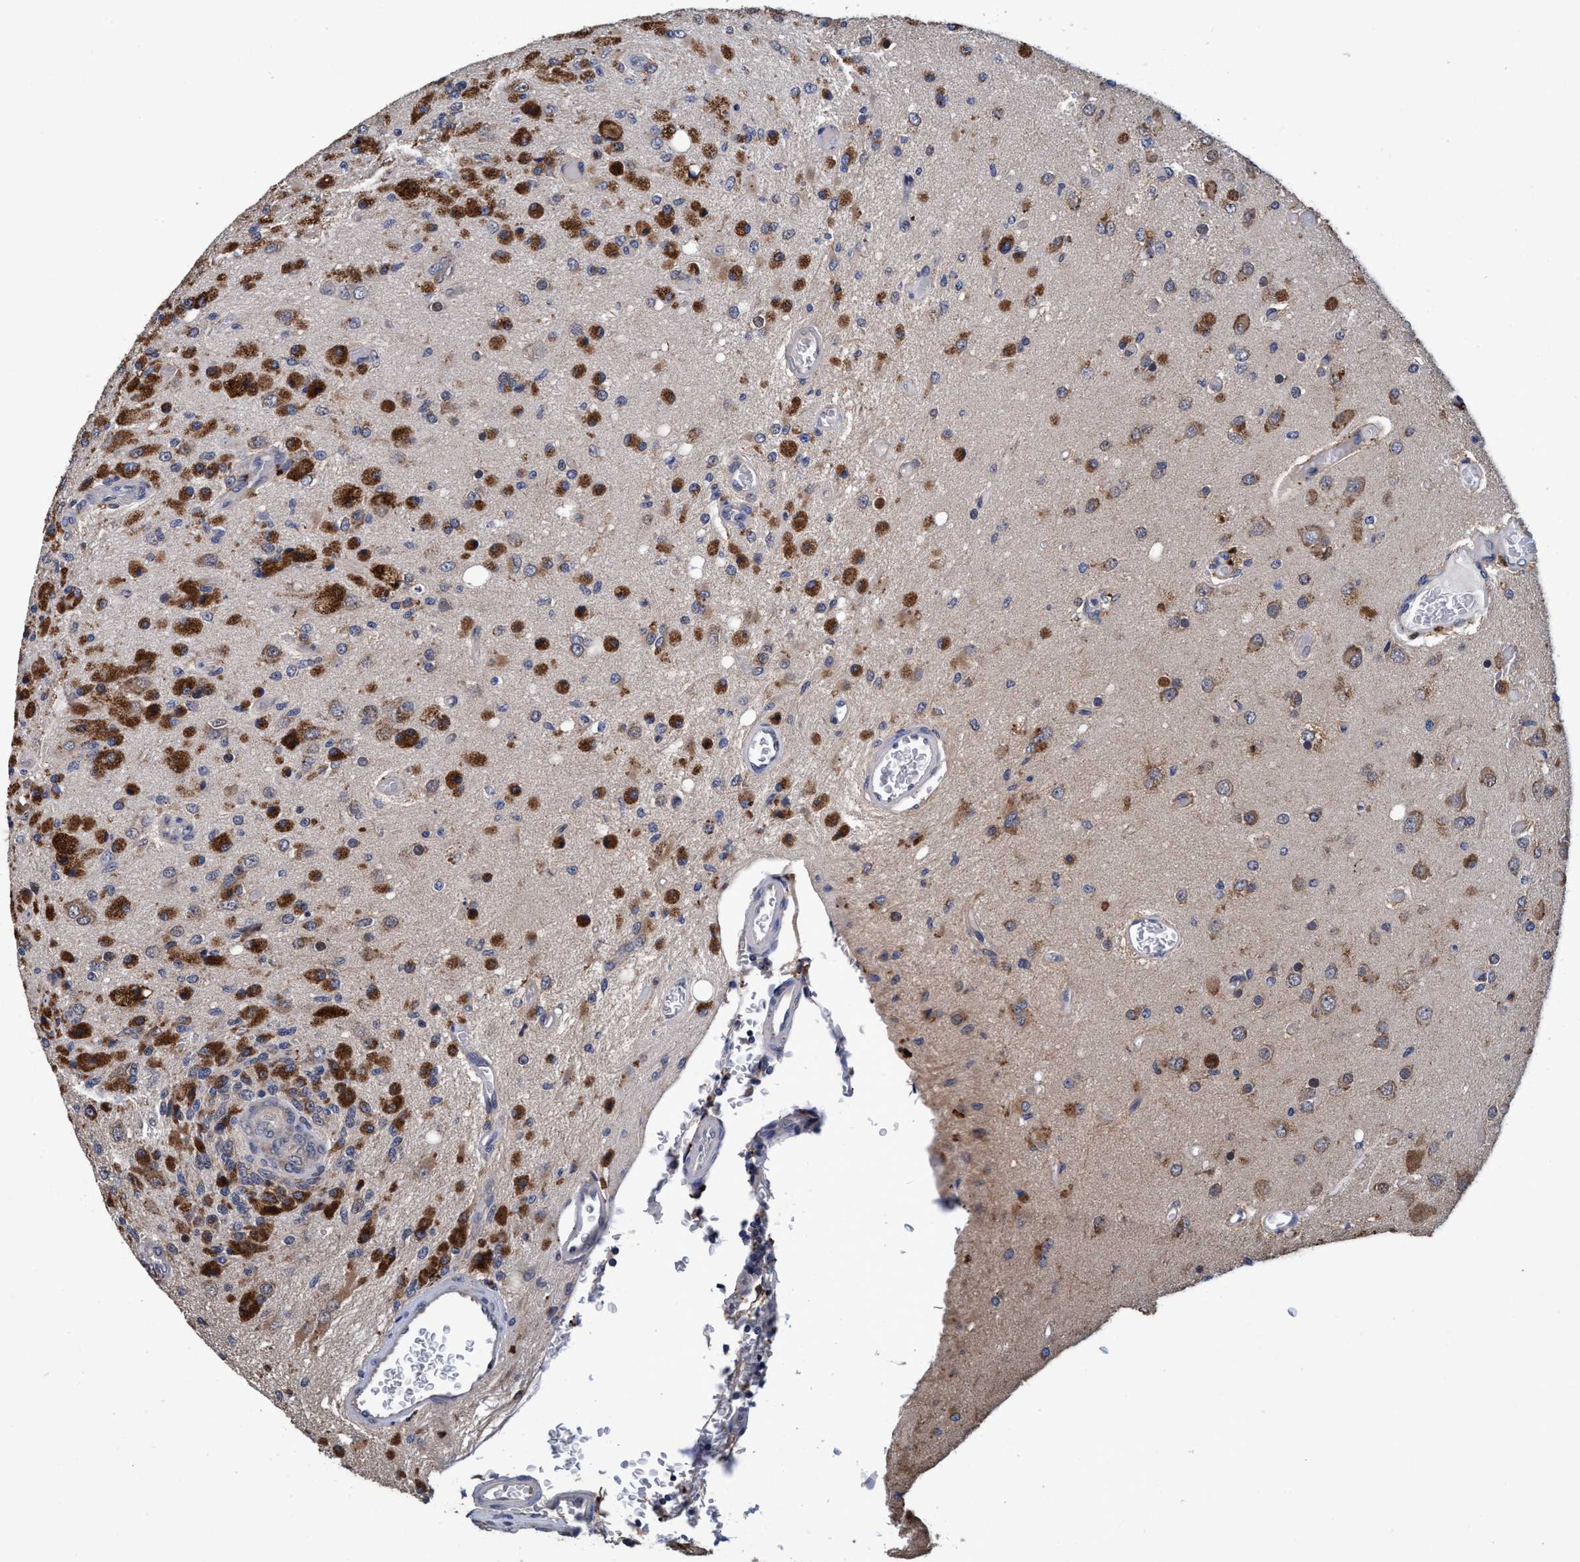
{"staining": {"intensity": "strong", "quantity": "25%-75%", "location": "cytoplasmic/membranous"}, "tissue": "glioma", "cell_type": "Tumor cells", "image_type": "cancer", "snomed": [{"axis": "morphology", "description": "Normal tissue, NOS"}, {"axis": "morphology", "description": "Glioma, malignant, High grade"}, {"axis": "topography", "description": "Cerebral cortex"}], "caption": "Immunohistochemistry (IHC) (DAB) staining of human high-grade glioma (malignant) displays strong cytoplasmic/membranous protein staining in approximately 25%-75% of tumor cells.", "gene": "CALCOCO2", "patient": {"sex": "male", "age": 77}}